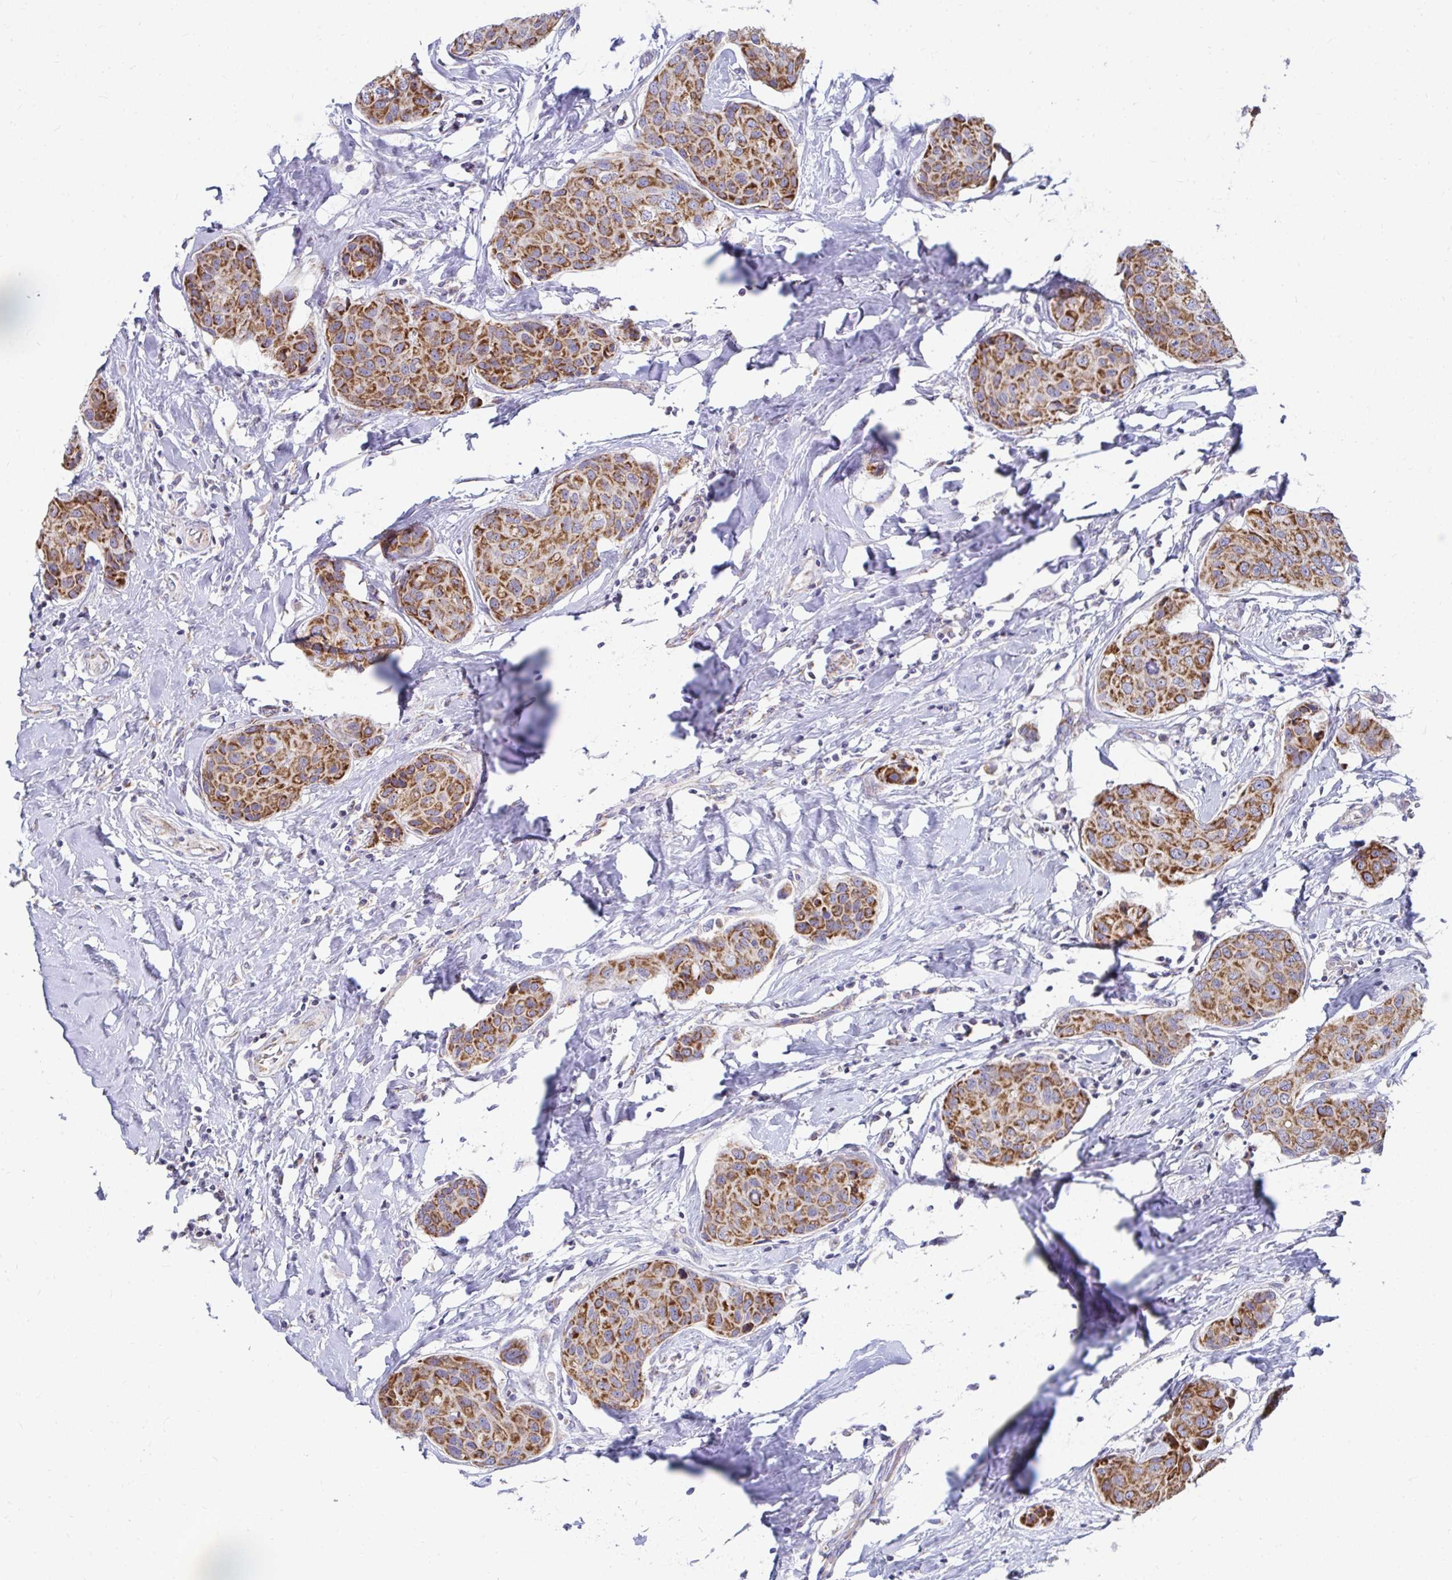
{"staining": {"intensity": "strong", "quantity": ">75%", "location": "cytoplasmic/membranous"}, "tissue": "breast cancer", "cell_type": "Tumor cells", "image_type": "cancer", "snomed": [{"axis": "morphology", "description": "Duct carcinoma"}, {"axis": "topography", "description": "Breast"}], "caption": "This micrograph exhibits immunohistochemistry (IHC) staining of breast cancer, with high strong cytoplasmic/membranous staining in approximately >75% of tumor cells.", "gene": "EXOC5", "patient": {"sex": "female", "age": 80}}